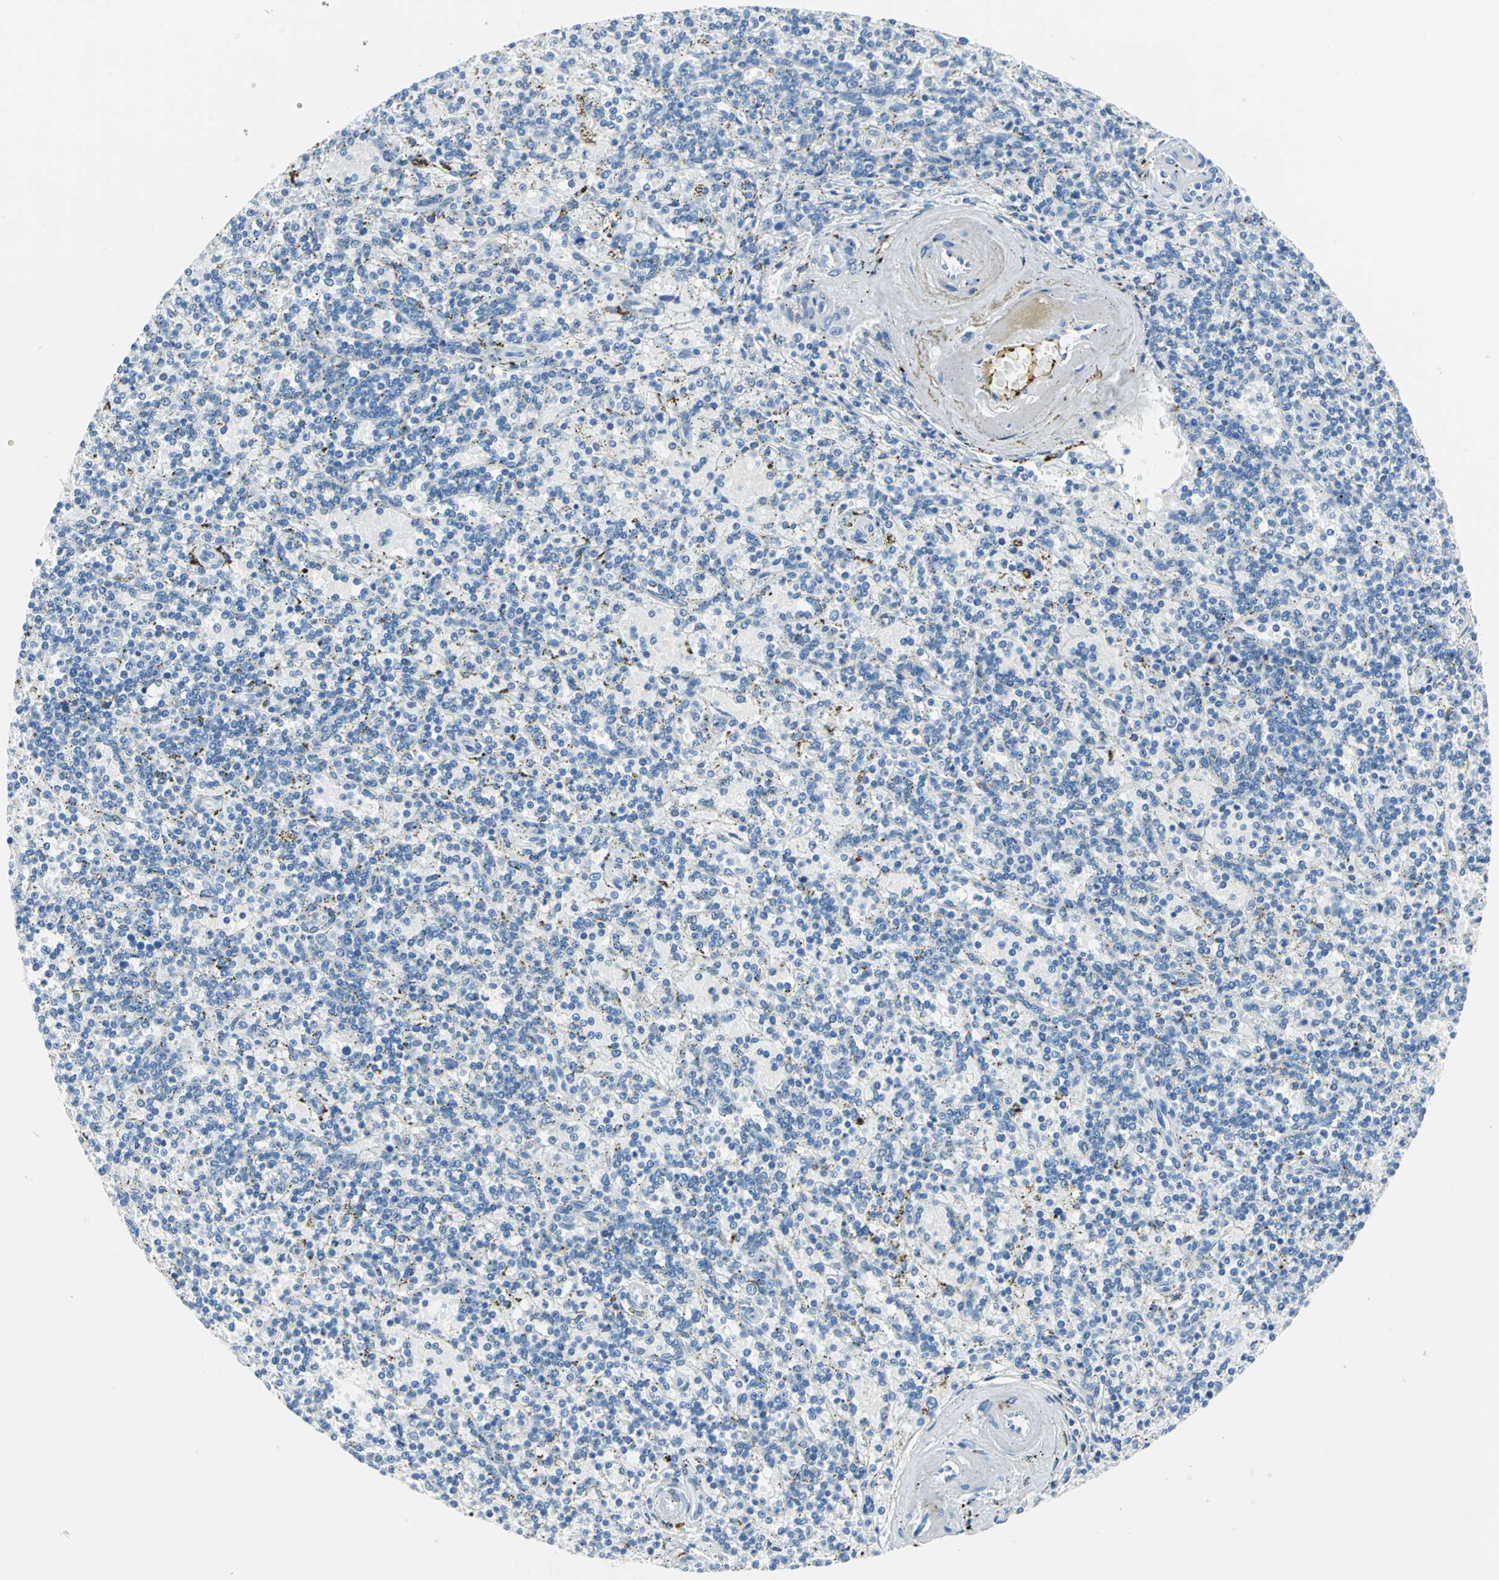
{"staining": {"intensity": "negative", "quantity": "none", "location": "none"}, "tissue": "lymphoma", "cell_type": "Tumor cells", "image_type": "cancer", "snomed": [{"axis": "morphology", "description": "Malignant lymphoma, non-Hodgkin's type, Low grade"}, {"axis": "topography", "description": "Spleen"}], "caption": "The image exhibits no significant staining in tumor cells of lymphoma. Nuclei are stained in blue.", "gene": "MUC4", "patient": {"sex": "male", "age": 73}}